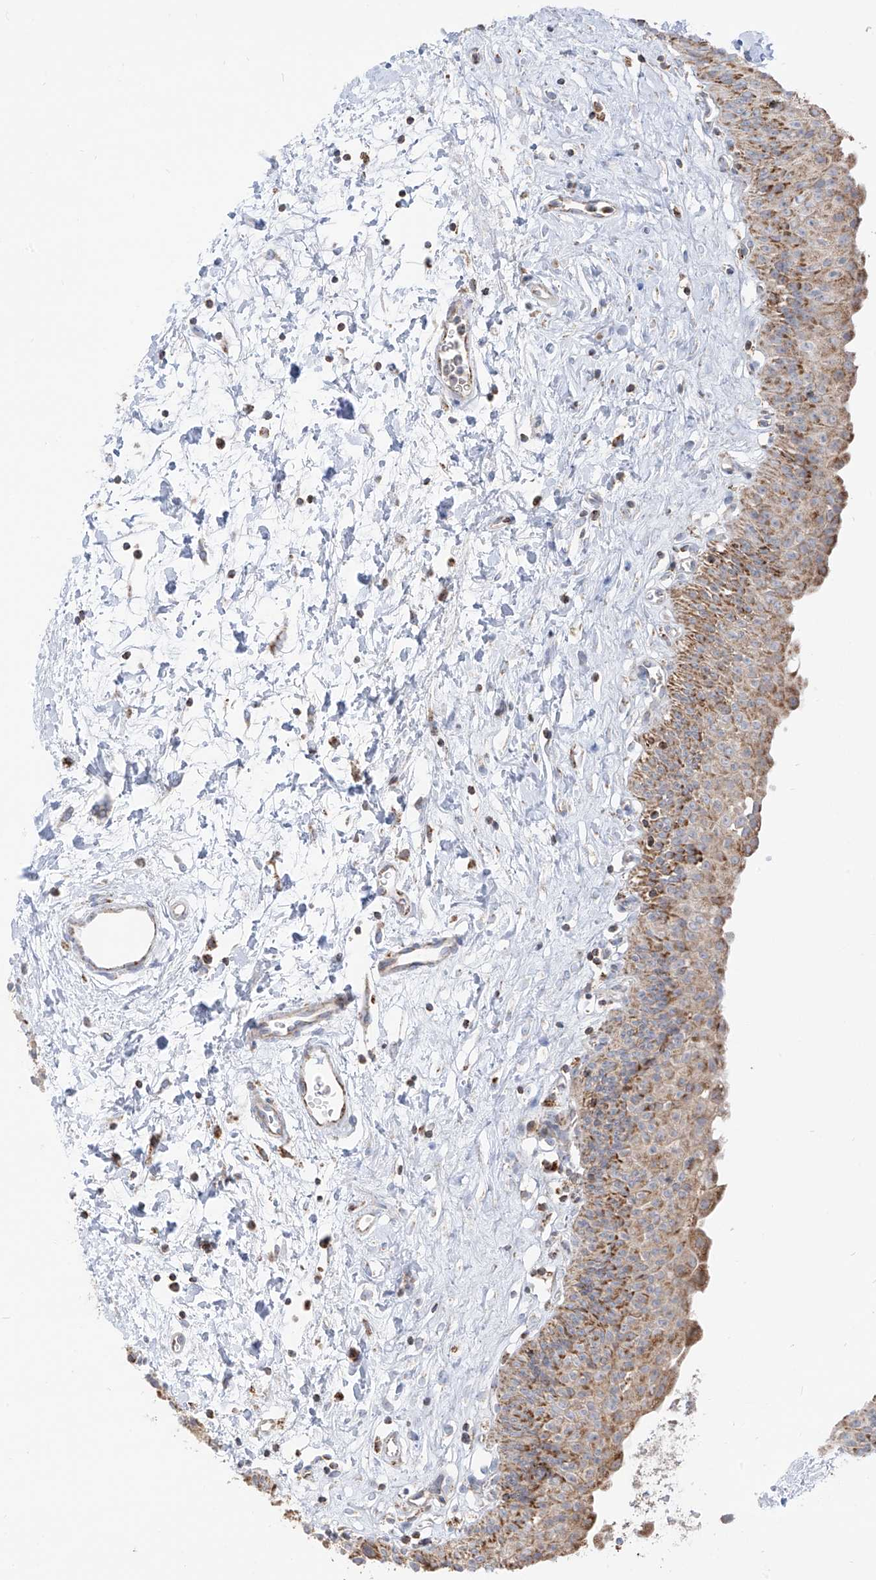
{"staining": {"intensity": "moderate", "quantity": ">75%", "location": "cytoplasmic/membranous"}, "tissue": "urinary bladder", "cell_type": "Urothelial cells", "image_type": "normal", "snomed": [{"axis": "morphology", "description": "Normal tissue, NOS"}, {"axis": "topography", "description": "Urinary bladder"}], "caption": "IHC of unremarkable human urinary bladder displays medium levels of moderate cytoplasmic/membranous positivity in about >75% of urothelial cells. (DAB (3,3'-diaminobenzidine) = brown stain, brightfield microscopy at high magnification).", "gene": "ETHE1", "patient": {"sex": "male", "age": 51}}